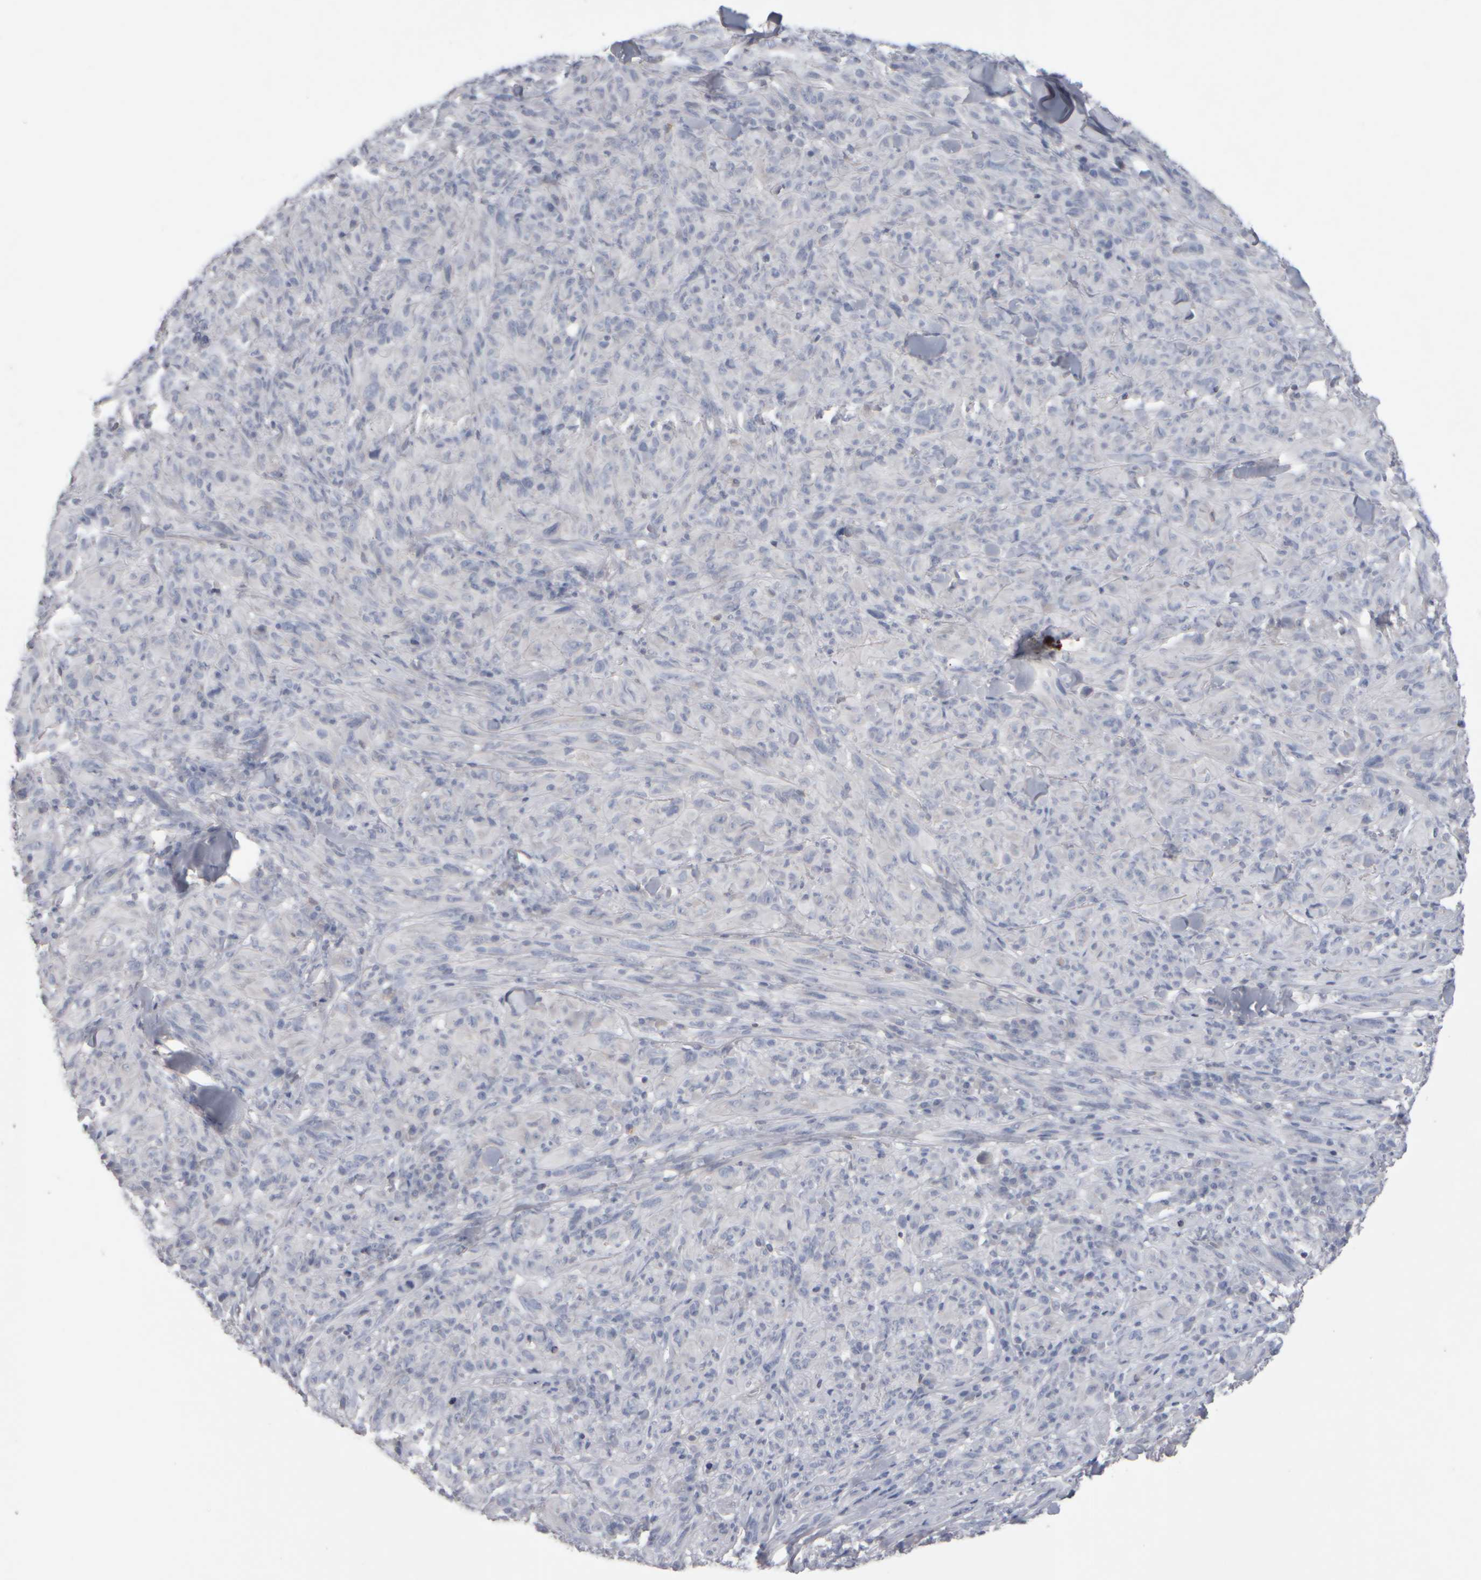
{"staining": {"intensity": "negative", "quantity": "none", "location": "none"}, "tissue": "melanoma", "cell_type": "Tumor cells", "image_type": "cancer", "snomed": [{"axis": "morphology", "description": "Malignant melanoma, NOS"}, {"axis": "topography", "description": "Skin of head"}], "caption": "A micrograph of malignant melanoma stained for a protein displays no brown staining in tumor cells.", "gene": "EPHX2", "patient": {"sex": "male", "age": 96}}